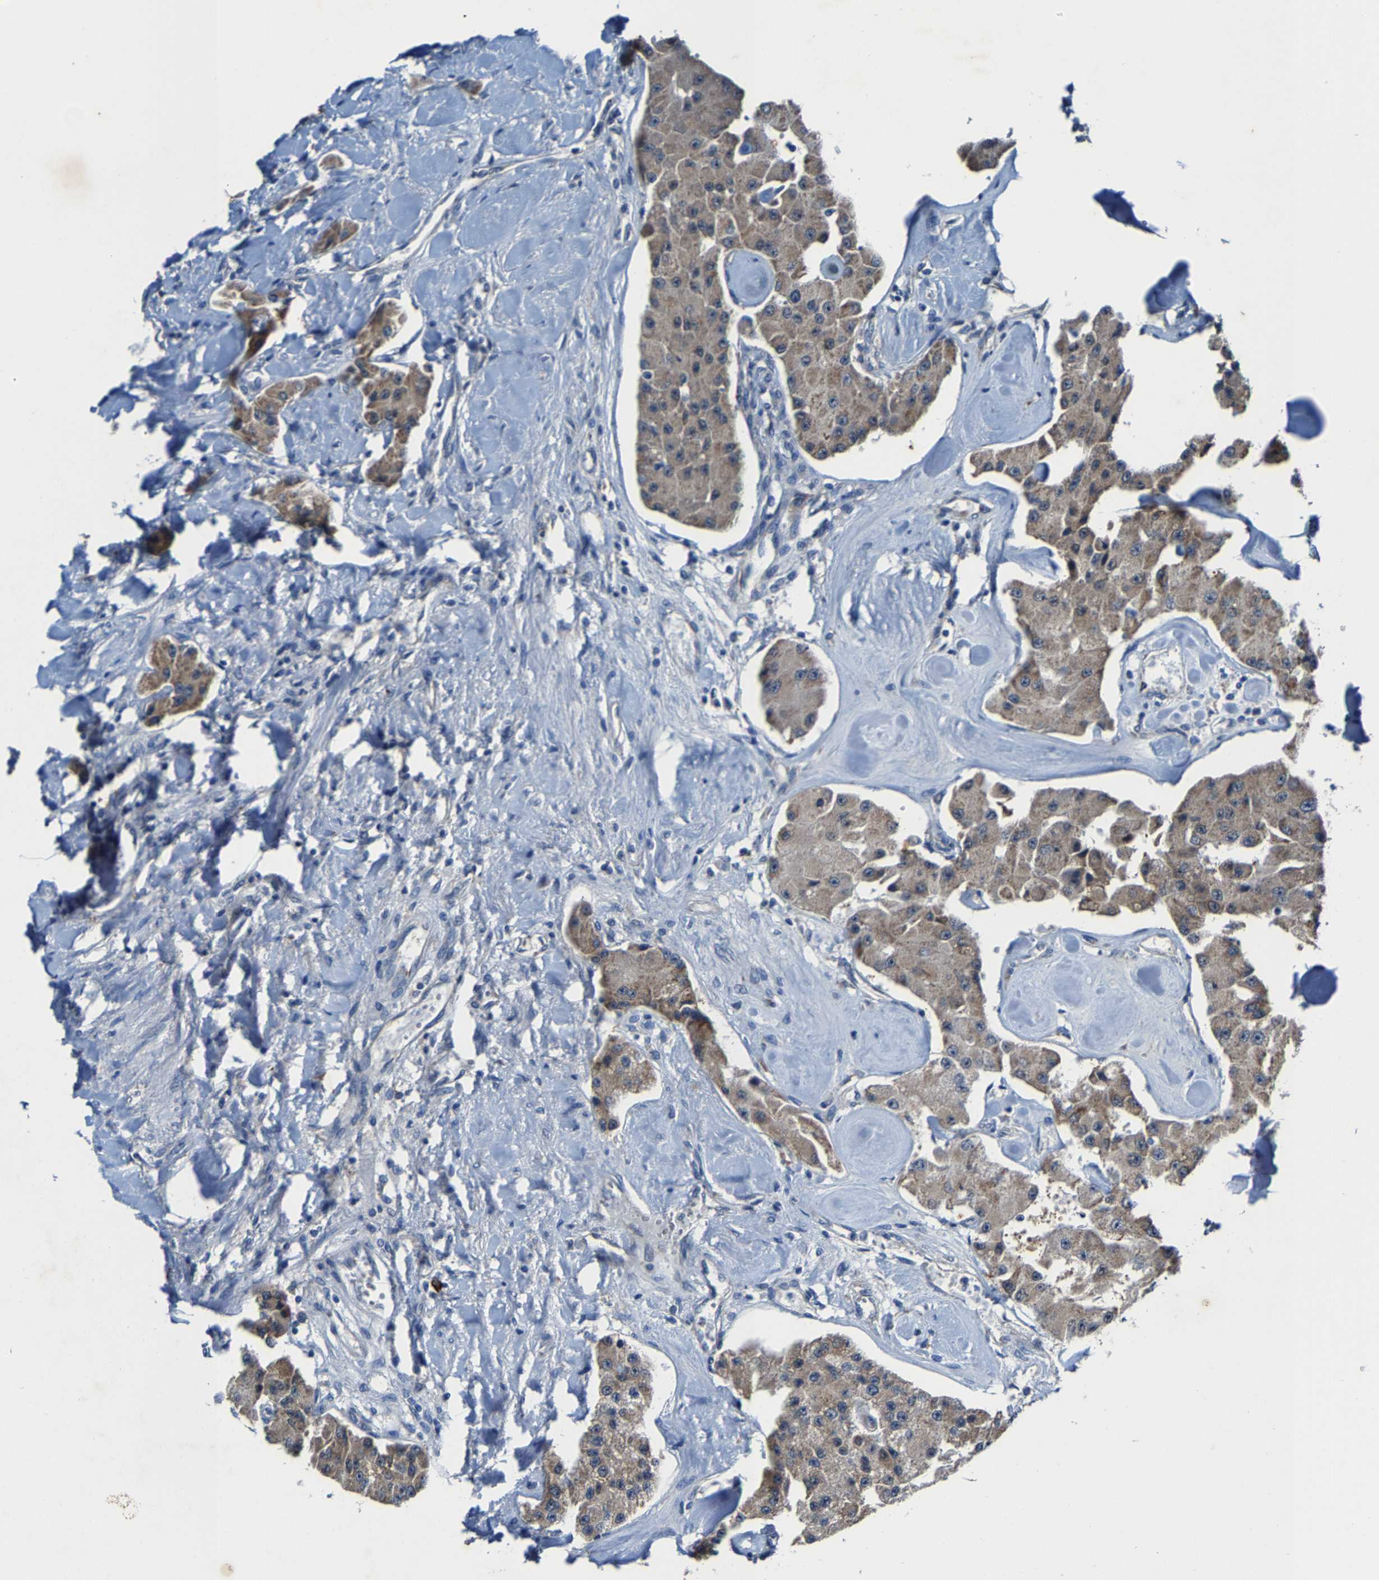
{"staining": {"intensity": "moderate", "quantity": ">75%", "location": "cytoplasmic/membranous"}, "tissue": "carcinoid", "cell_type": "Tumor cells", "image_type": "cancer", "snomed": [{"axis": "morphology", "description": "Carcinoid, malignant, NOS"}, {"axis": "topography", "description": "Pancreas"}], "caption": "The histopathology image shows a brown stain indicating the presence of a protein in the cytoplasmic/membranous of tumor cells in carcinoid (malignant).", "gene": "SLC25A25", "patient": {"sex": "male", "age": 41}}